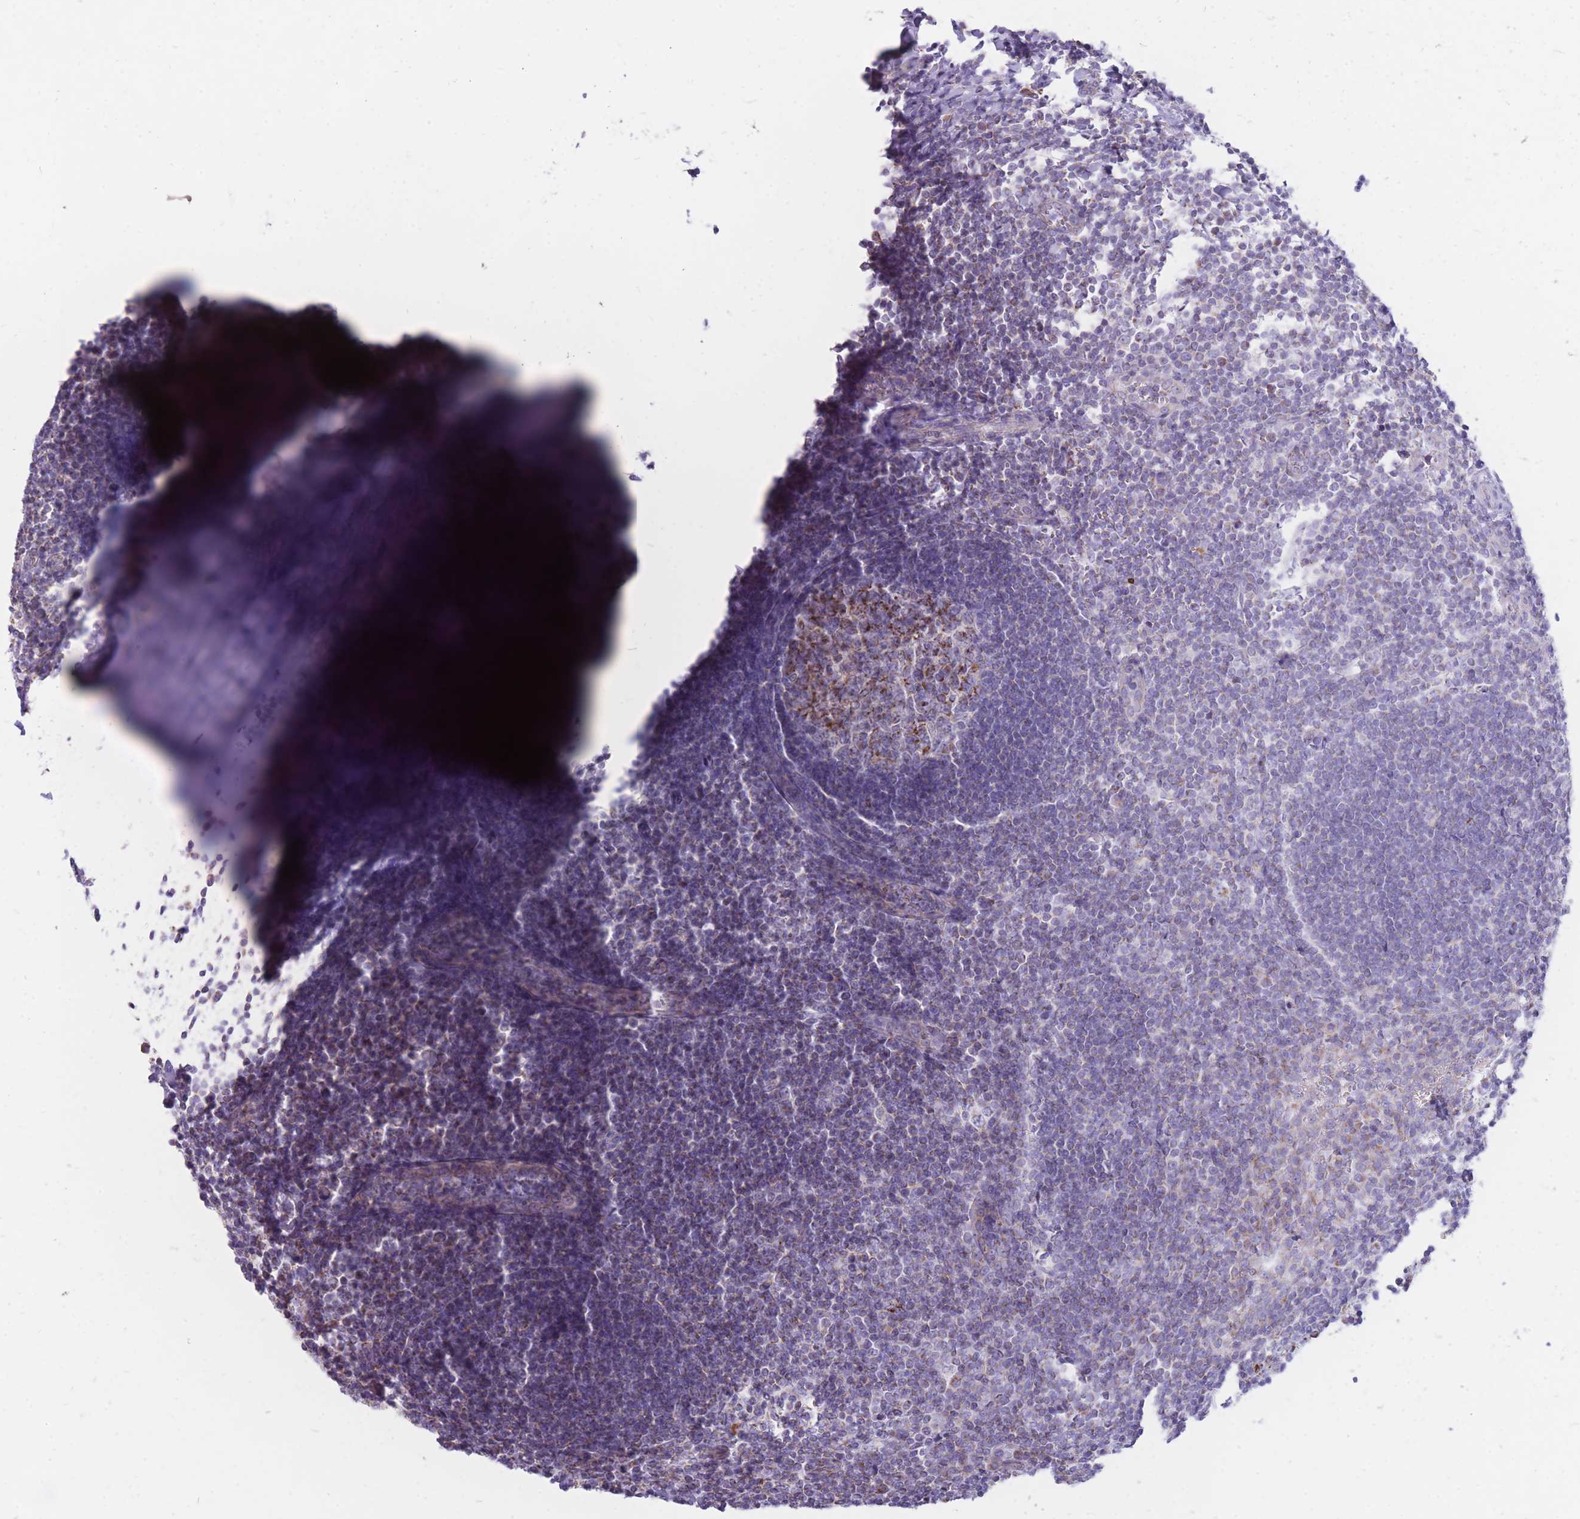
{"staining": {"intensity": "moderate", "quantity": ">75%", "location": "cytoplasmic/membranous"}, "tissue": "tonsil", "cell_type": "Germinal center cells", "image_type": "normal", "snomed": [{"axis": "morphology", "description": "Normal tissue, NOS"}, {"axis": "topography", "description": "Tonsil"}], "caption": "Immunohistochemical staining of unremarkable human tonsil exhibits moderate cytoplasmic/membranous protein expression in approximately >75% of germinal center cells. (DAB = brown stain, brightfield microscopy at high magnification).", "gene": "PCSK1", "patient": {"sex": "male", "age": 27}}